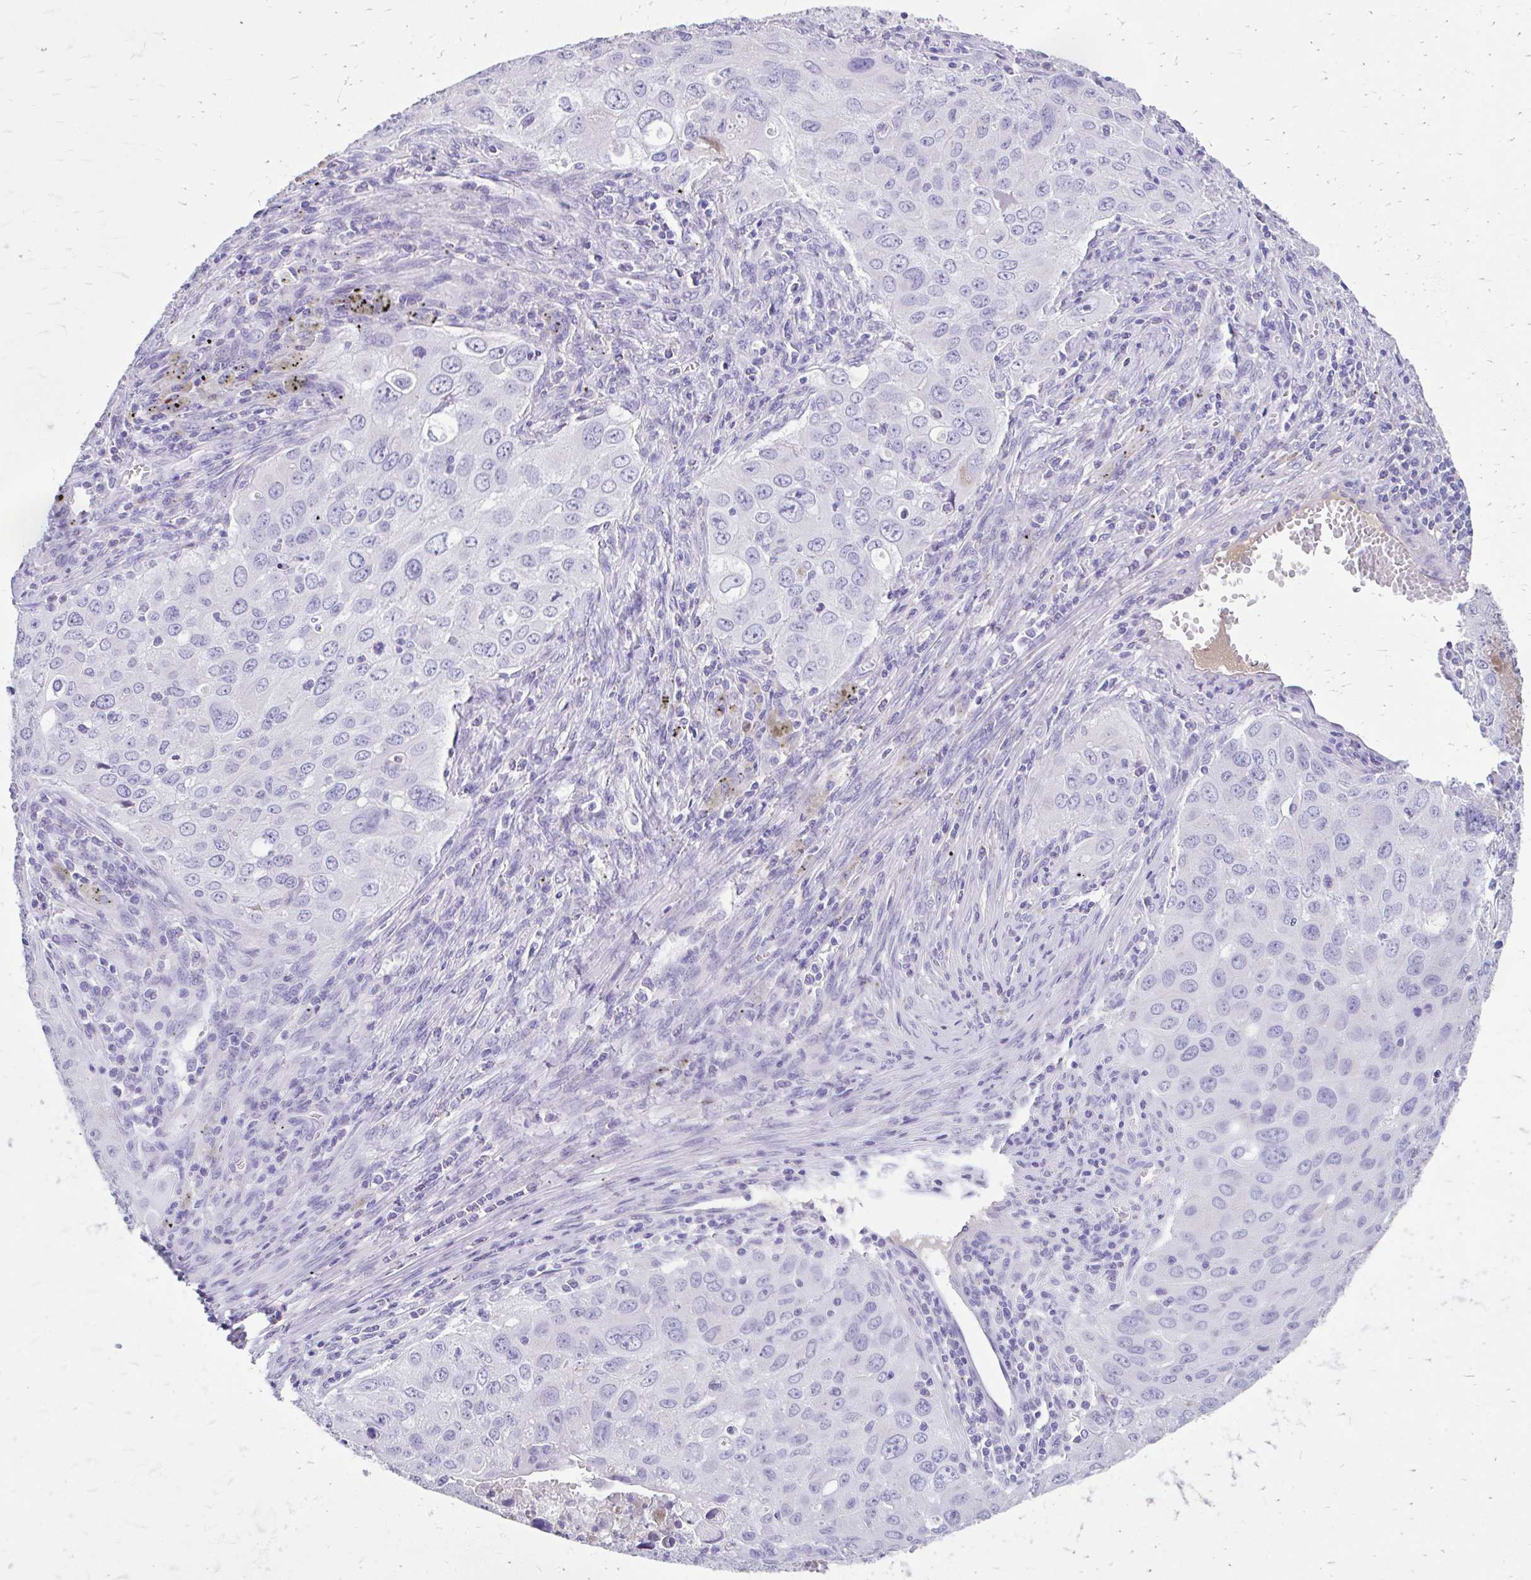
{"staining": {"intensity": "negative", "quantity": "none", "location": "none"}, "tissue": "lung cancer", "cell_type": "Tumor cells", "image_type": "cancer", "snomed": [{"axis": "morphology", "description": "Adenocarcinoma, NOS"}, {"axis": "morphology", "description": "Adenocarcinoma, metastatic, NOS"}, {"axis": "topography", "description": "Lymph node"}, {"axis": "topography", "description": "Lung"}], "caption": "Immunohistochemical staining of lung cancer (adenocarcinoma) demonstrates no significant expression in tumor cells. (Immunohistochemistry (ihc), brightfield microscopy, high magnification).", "gene": "CFH", "patient": {"sex": "female", "age": 42}}